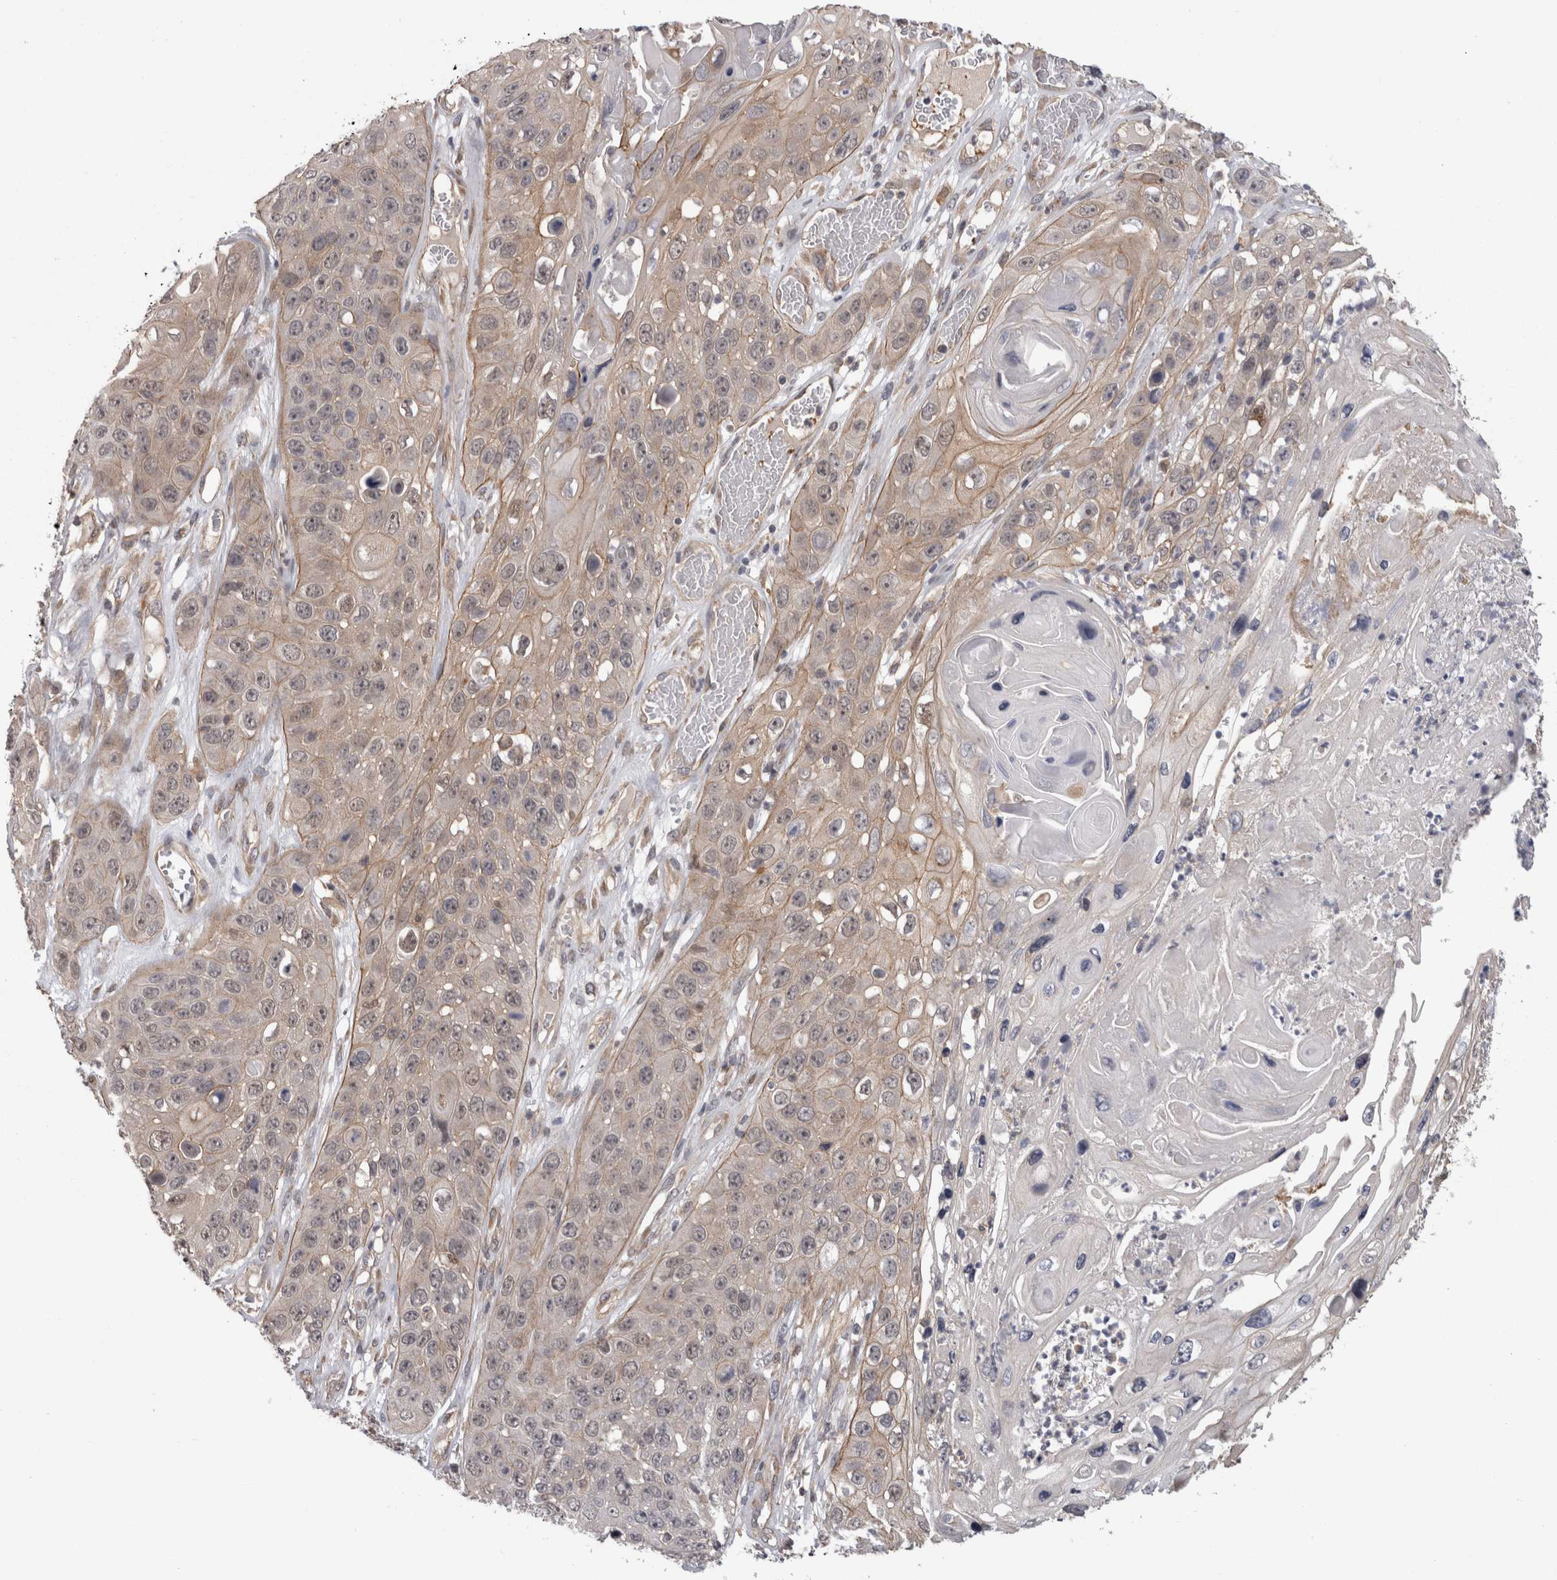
{"staining": {"intensity": "weak", "quantity": "<25%", "location": "cytoplasmic/membranous,nuclear"}, "tissue": "skin cancer", "cell_type": "Tumor cells", "image_type": "cancer", "snomed": [{"axis": "morphology", "description": "Squamous cell carcinoma, NOS"}, {"axis": "topography", "description": "Skin"}], "caption": "High magnification brightfield microscopy of squamous cell carcinoma (skin) stained with DAB (brown) and counterstained with hematoxylin (blue): tumor cells show no significant positivity. Brightfield microscopy of immunohistochemistry (IHC) stained with DAB (3,3'-diaminobenzidine) (brown) and hematoxylin (blue), captured at high magnification.", "gene": "RMDN1", "patient": {"sex": "male", "age": 55}}